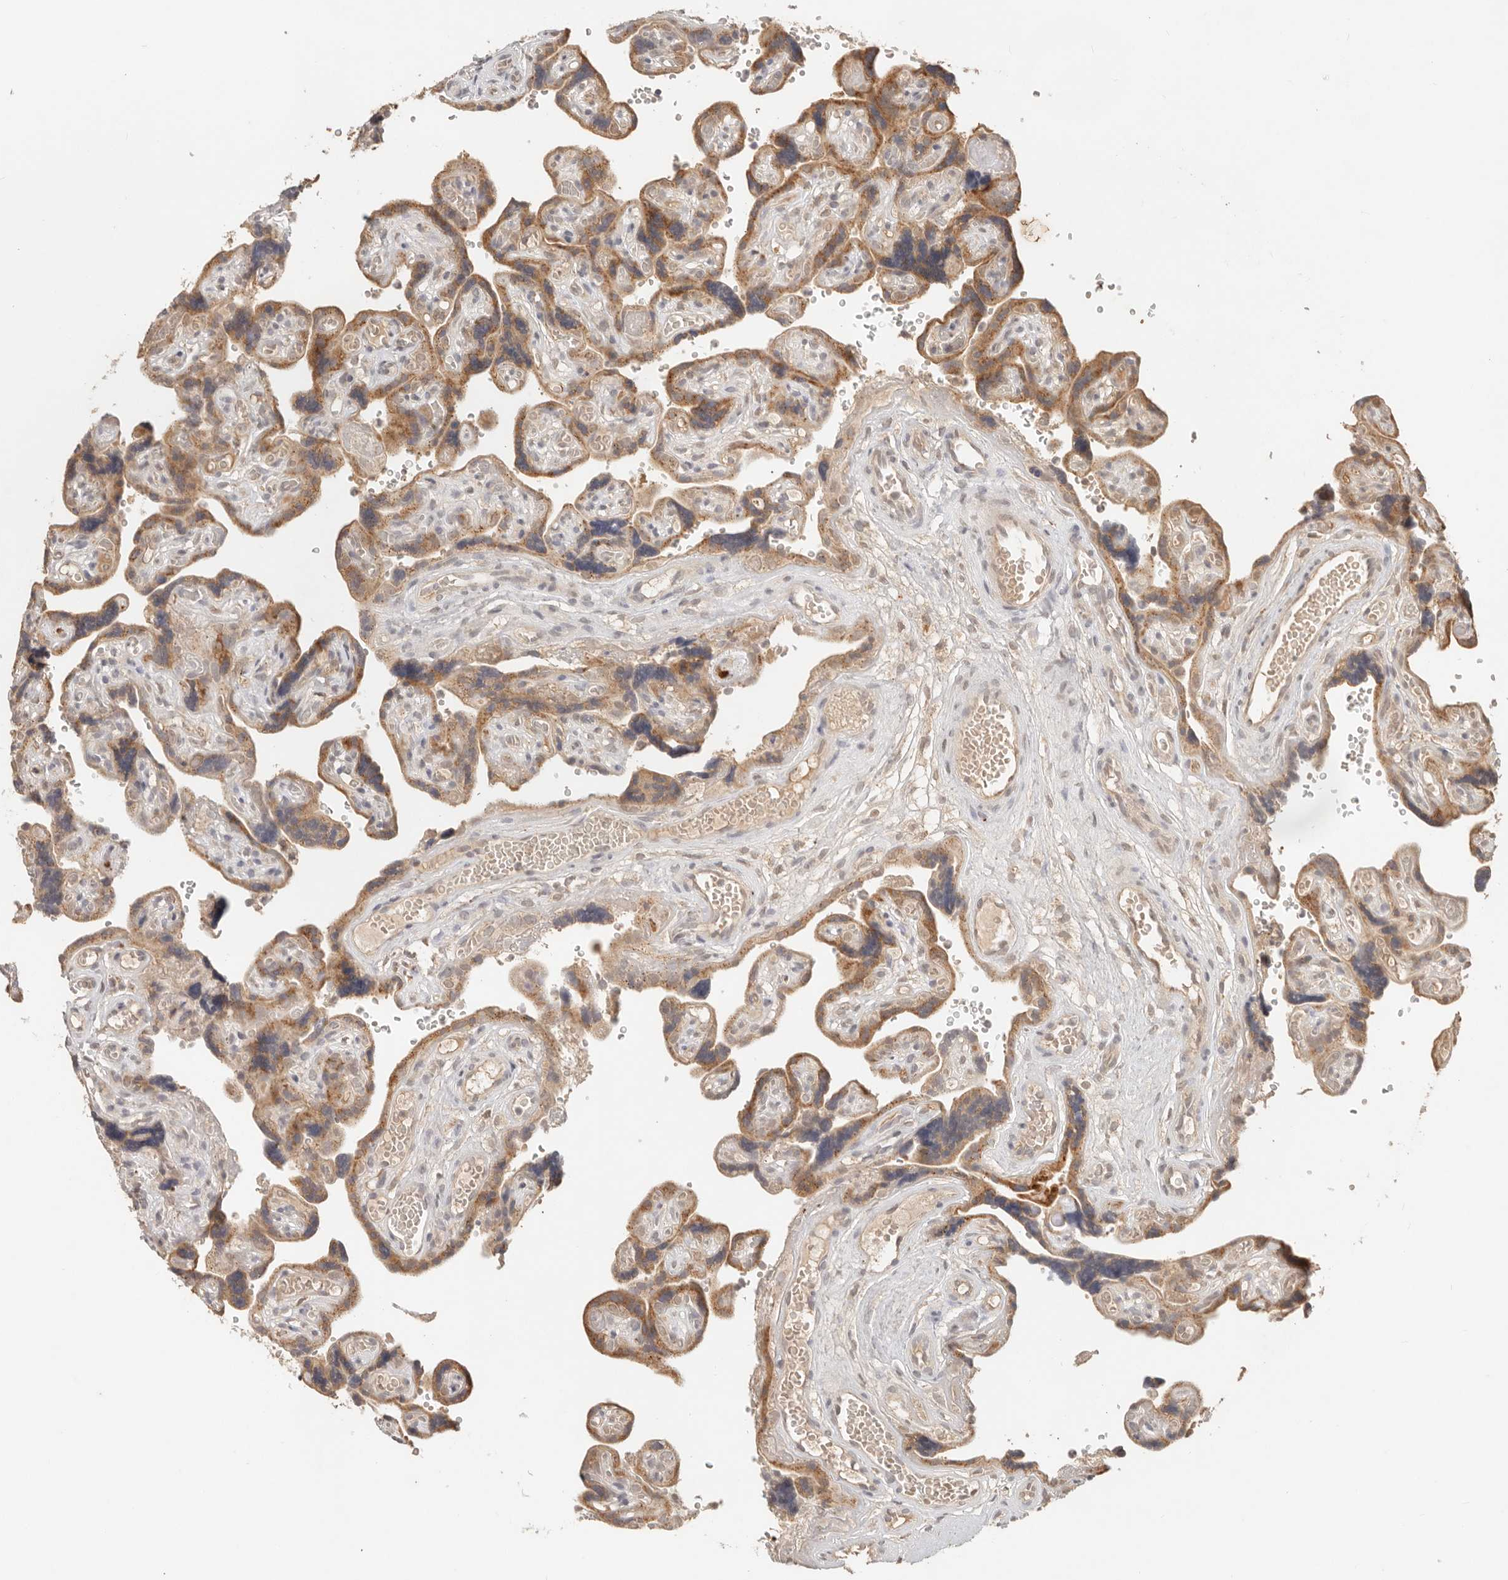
{"staining": {"intensity": "strong", "quantity": ">75%", "location": "cytoplasmic/membranous"}, "tissue": "placenta", "cell_type": "Trophoblastic cells", "image_type": "normal", "snomed": [{"axis": "morphology", "description": "Normal tissue, NOS"}, {"axis": "topography", "description": "Placenta"}], "caption": "Immunohistochemistry staining of unremarkable placenta, which displays high levels of strong cytoplasmic/membranous positivity in approximately >75% of trophoblastic cells indicating strong cytoplasmic/membranous protein expression. The staining was performed using DAB (brown) for protein detection and nuclei were counterstained in hematoxylin (blue).", "gene": "LMO4", "patient": {"sex": "female", "age": 30}}